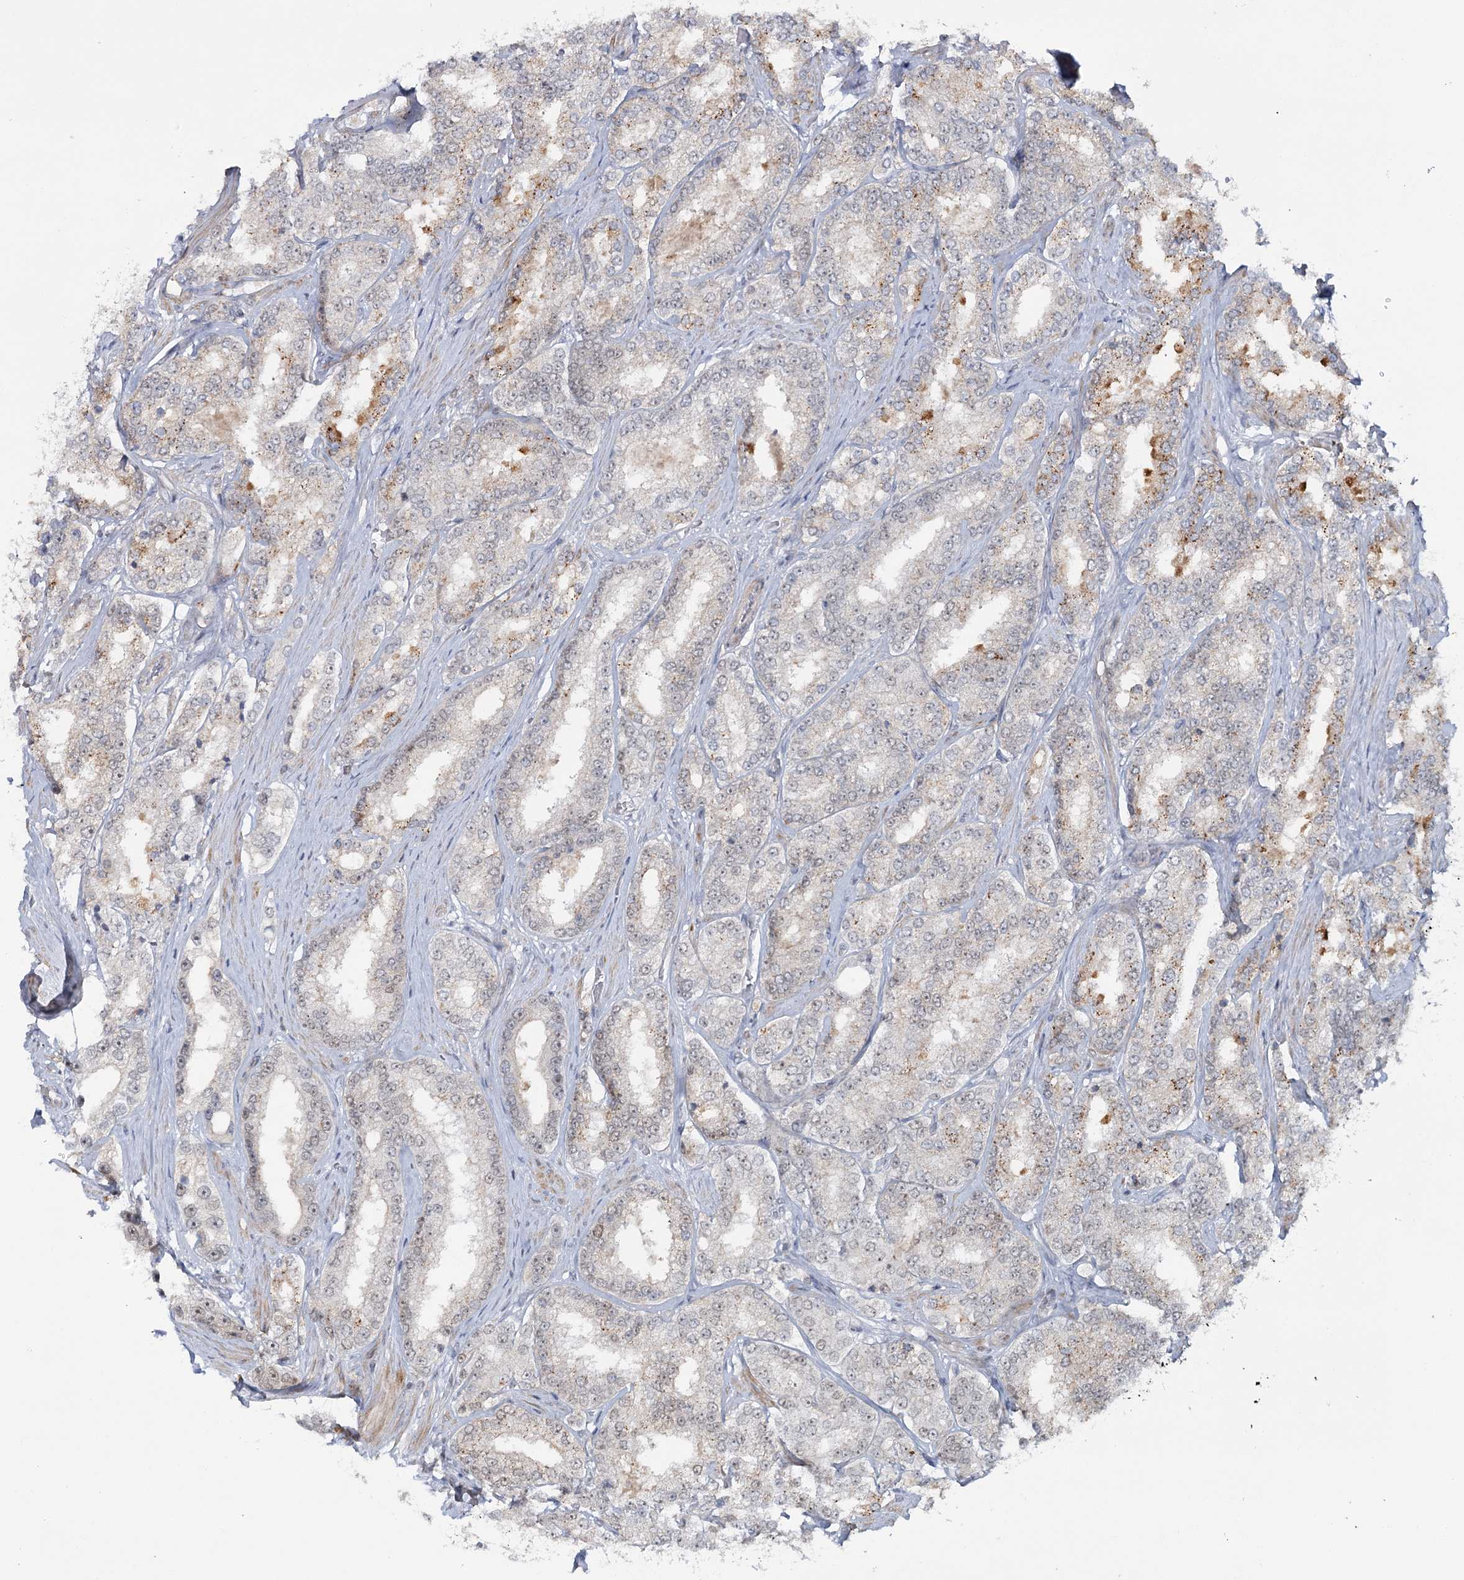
{"staining": {"intensity": "weak", "quantity": "25%-75%", "location": "cytoplasmic/membranous,nuclear"}, "tissue": "prostate cancer", "cell_type": "Tumor cells", "image_type": "cancer", "snomed": [{"axis": "morphology", "description": "Normal tissue, NOS"}, {"axis": "morphology", "description": "Adenocarcinoma, High grade"}, {"axis": "topography", "description": "Prostate"}], "caption": "Immunohistochemistry photomicrograph of neoplastic tissue: human prostate adenocarcinoma (high-grade) stained using immunohistochemistry exhibits low levels of weak protein expression localized specifically in the cytoplasmic/membranous and nuclear of tumor cells, appearing as a cytoplasmic/membranous and nuclear brown color.", "gene": "ZC3H8", "patient": {"sex": "male", "age": 83}}